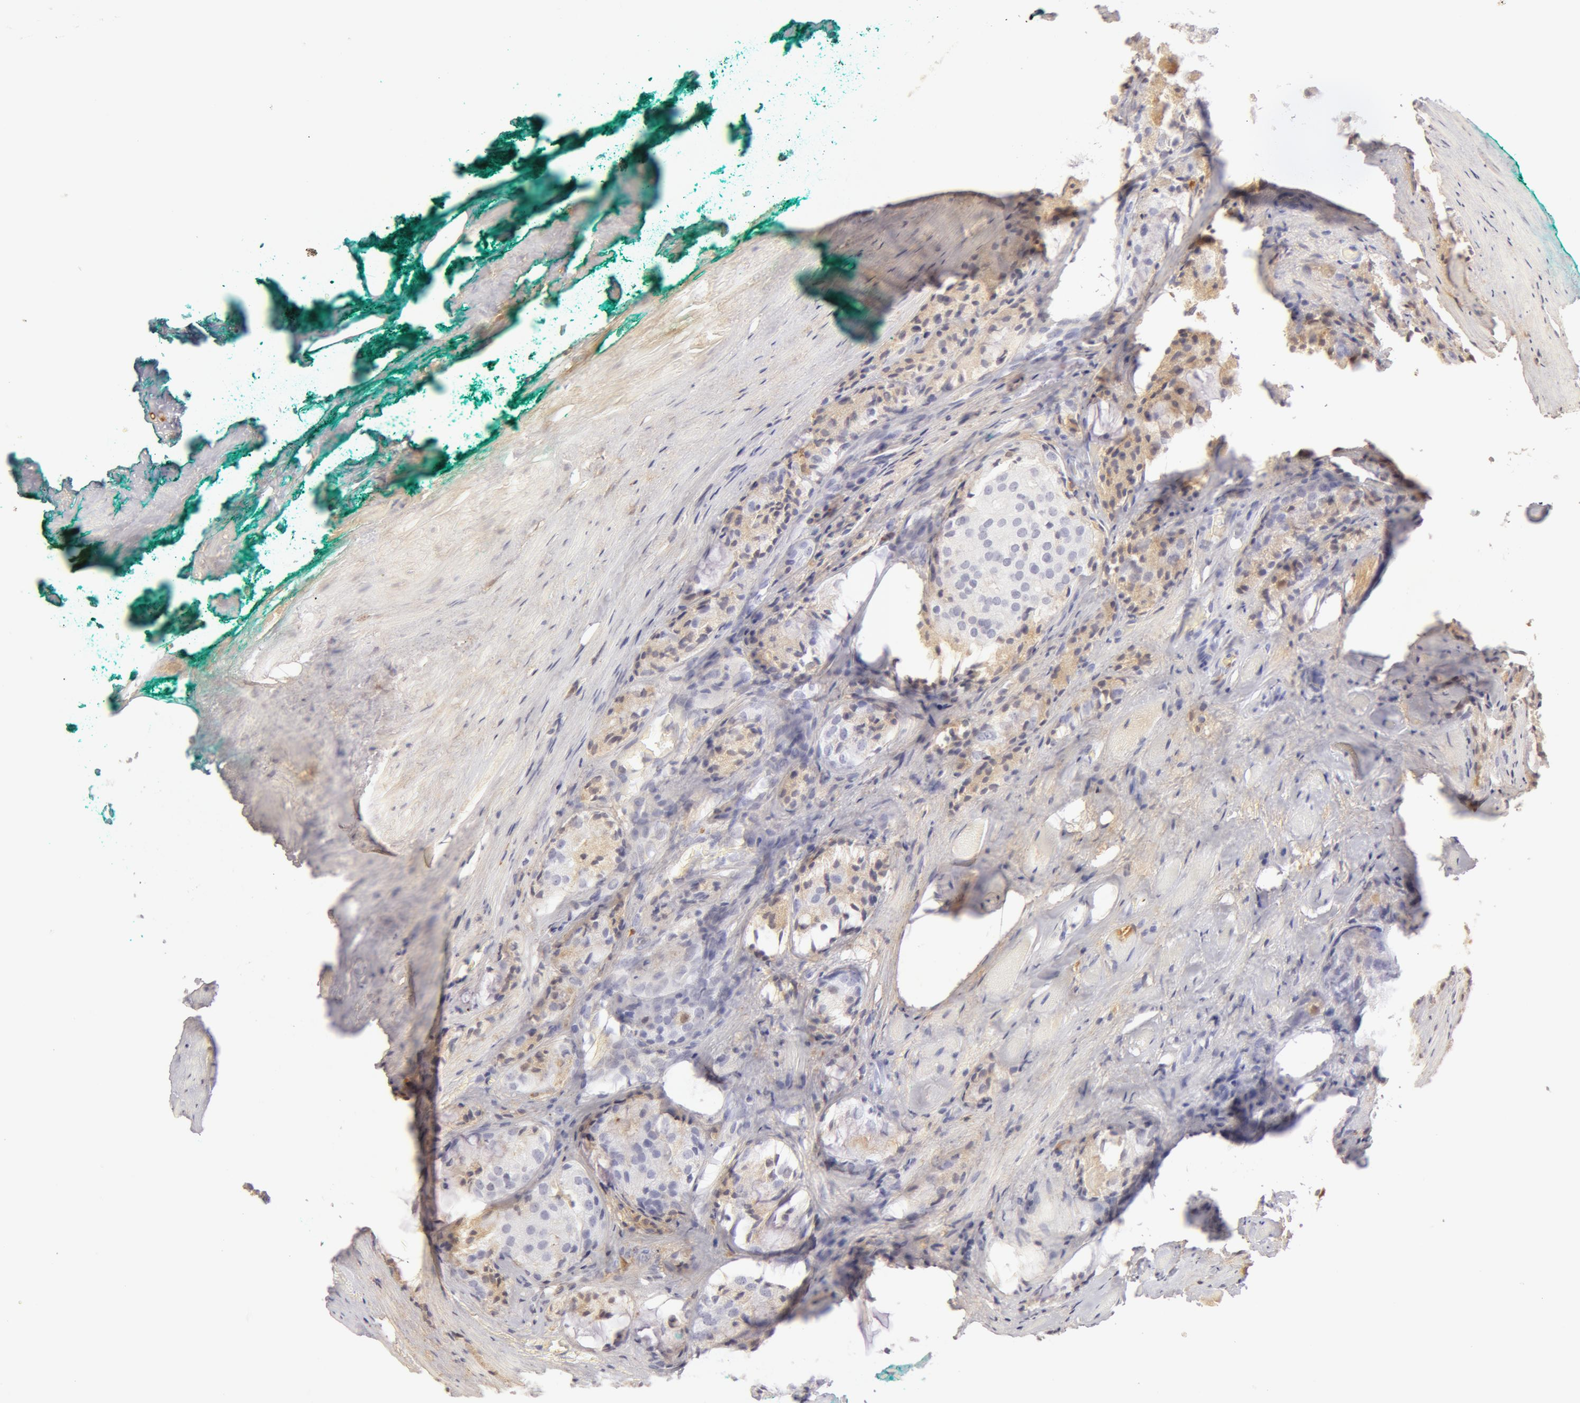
{"staining": {"intensity": "negative", "quantity": "none", "location": "none"}, "tissue": "prostate cancer", "cell_type": "Tumor cells", "image_type": "cancer", "snomed": [{"axis": "morphology", "description": "Adenocarcinoma, Medium grade"}, {"axis": "topography", "description": "Prostate"}], "caption": "The immunohistochemistry micrograph has no significant staining in tumor cells of prostate cancer (medium-grade adenocarcinoma) tissue.", "gene": "AHSG", "patient": {"sex": "male", "age": 60}}